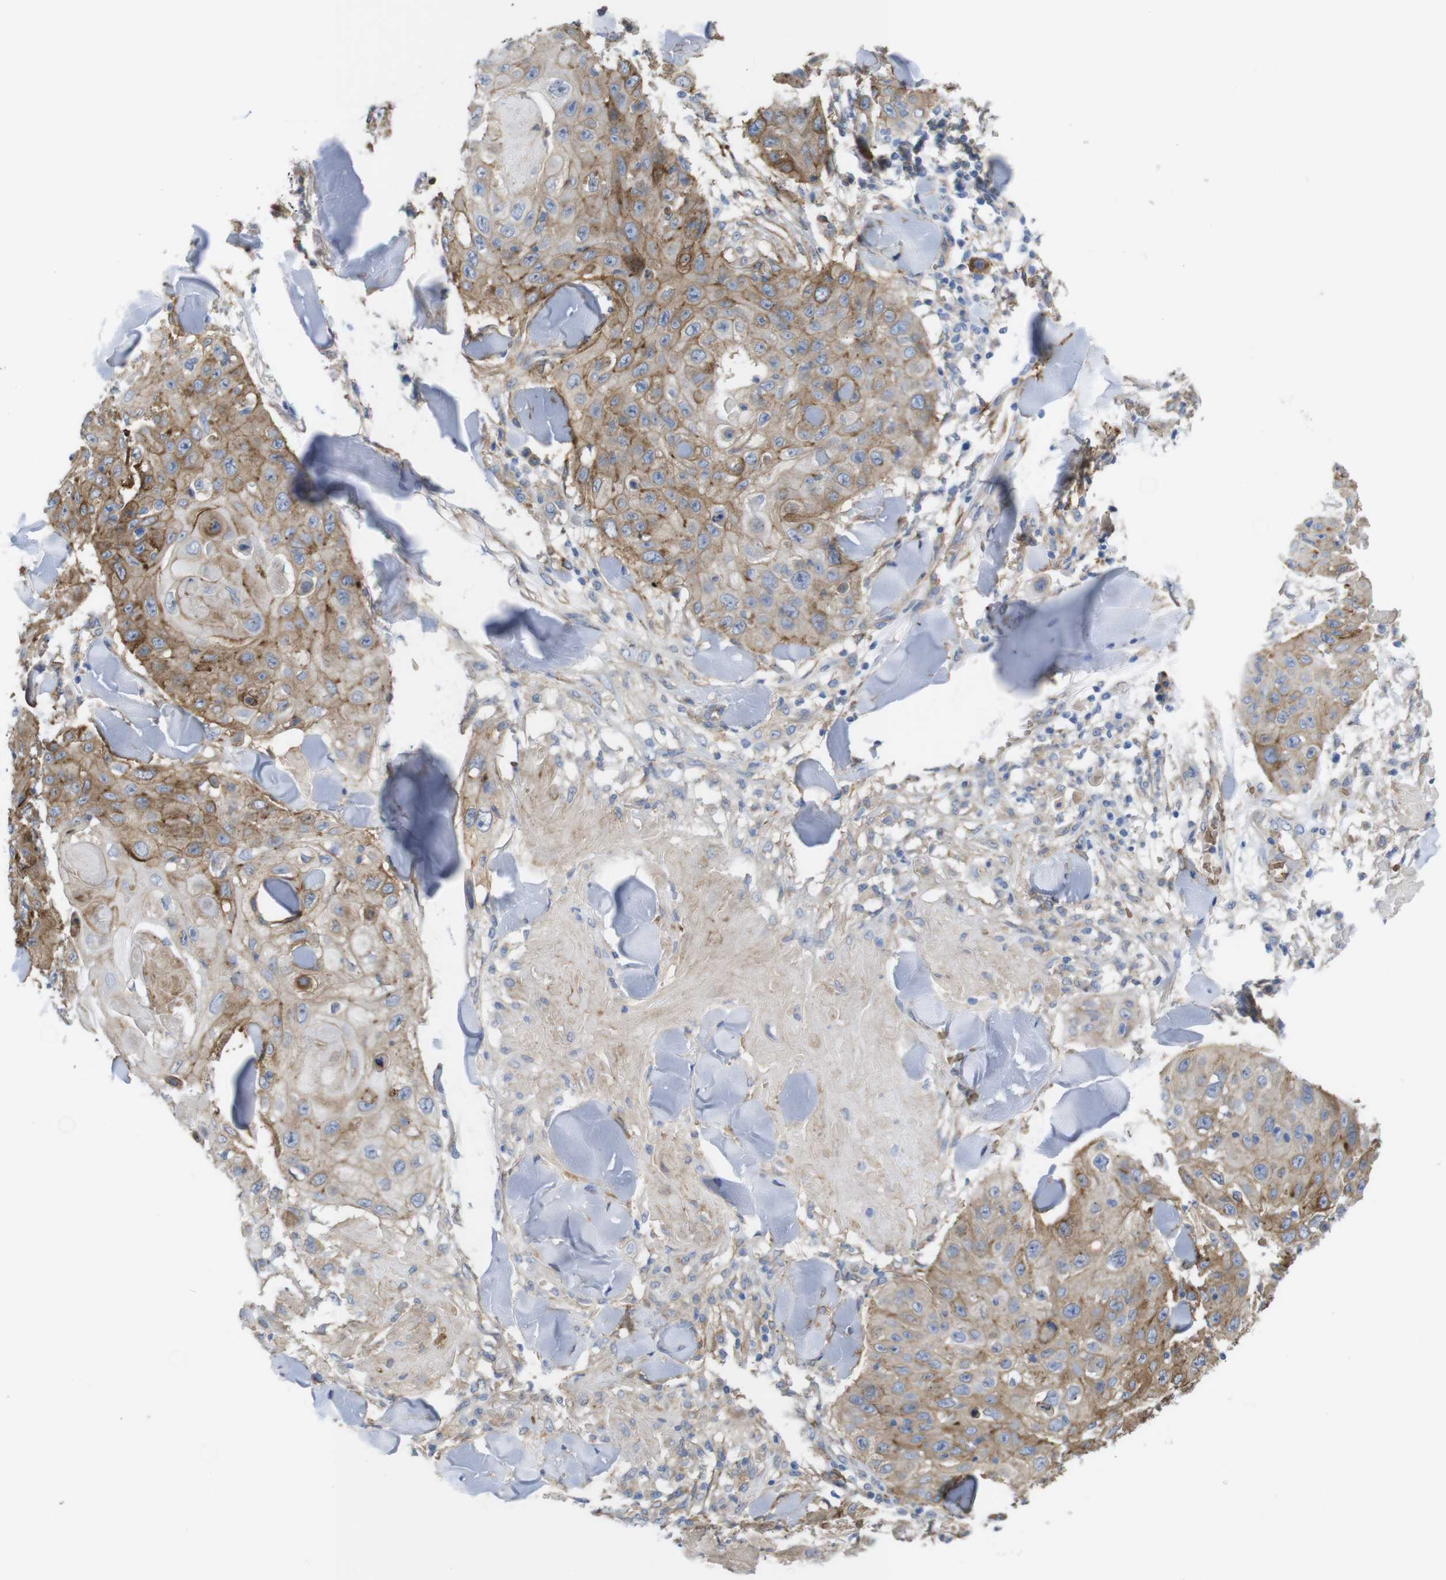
{"staining": {"intensity": "moderate", "quantity": "25%-75%", "location": "cytoplasmic/membranous"}, "tissue": "skin cancer", "cell_type": "Tumor cells", "image_type": "cancer", "snomed": [{"axis": "morphology", "description": "Squamous cell carcinoma, NOS"}, {"axis": "topography", "description": "Skin"}], "caption": "Human squamous cell carcinoma (skin) stained with a brown dye shows moderate cytoplasmic/membranous positive positivity in approximately 25%-75% of tumor cells.", "gene": "CYBRD1", "patient": {"sex": "male", "age": 86}}